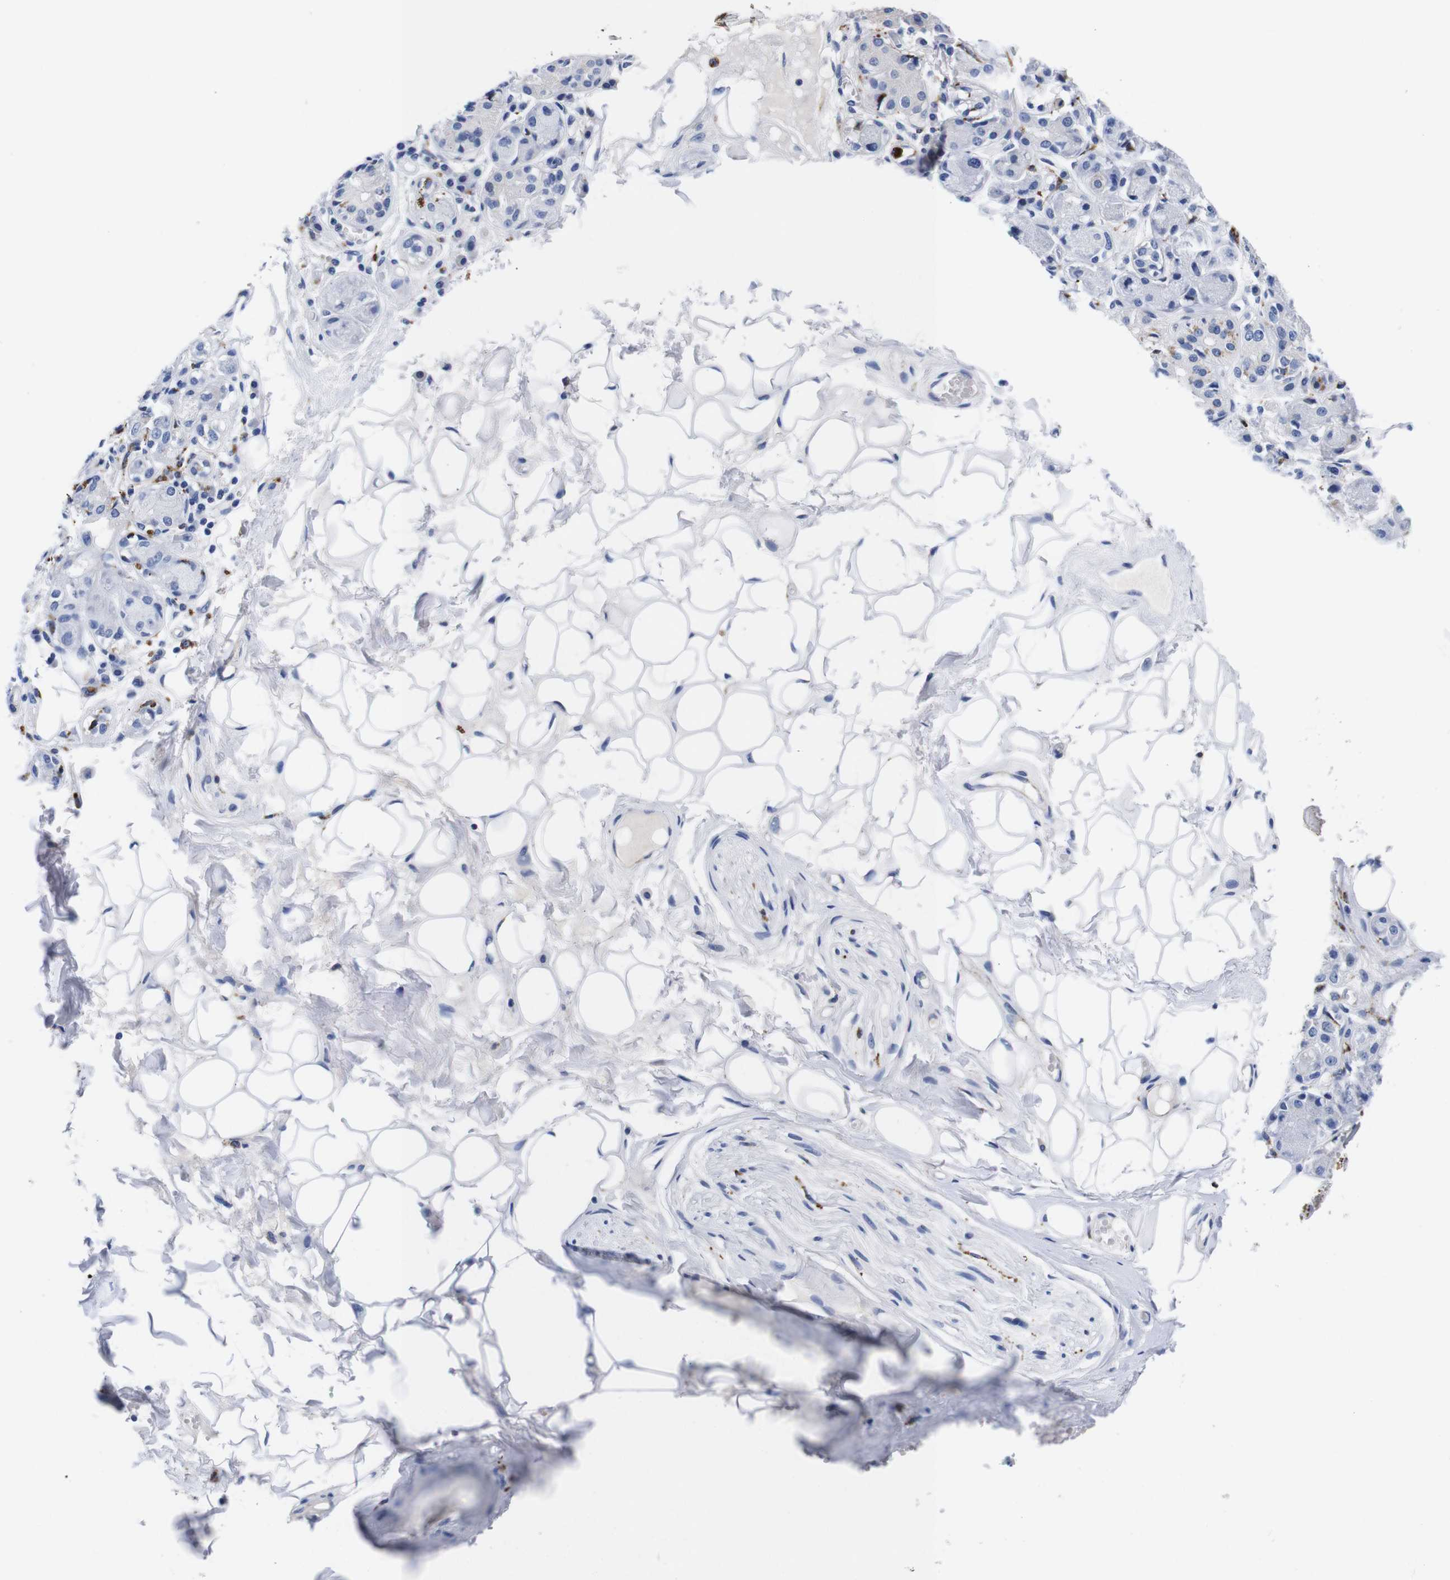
{"staining": {"intensity": "negative", "quantity": "none", "location": "none"}, "tissue": "adipose tissue", "cell_type": "Adipocytes", "image_type": "normal", "snomed": [{"axis": "morphology", "description": "Normal tissue, NOS"}, {"axis": "morphology", "description": "Inflammation, NOS"}, {"axis": "topography", "description": "Salivary gland"}, {"axis": "topography", "description": "Peripheral nerve tissue"}], "caption": "DAB (3,3'-diaminobenzidine) immunohistochemical staining of benign adipose tissue reveals no significant expression in adipocytes. (Stains: DAB IHC with hematoxylin counter stain, Microscopy: brightfield microscopy at high magnification).", "gene": "ENSG00000248993", "patient": {"sex": "female", "age": 75}}